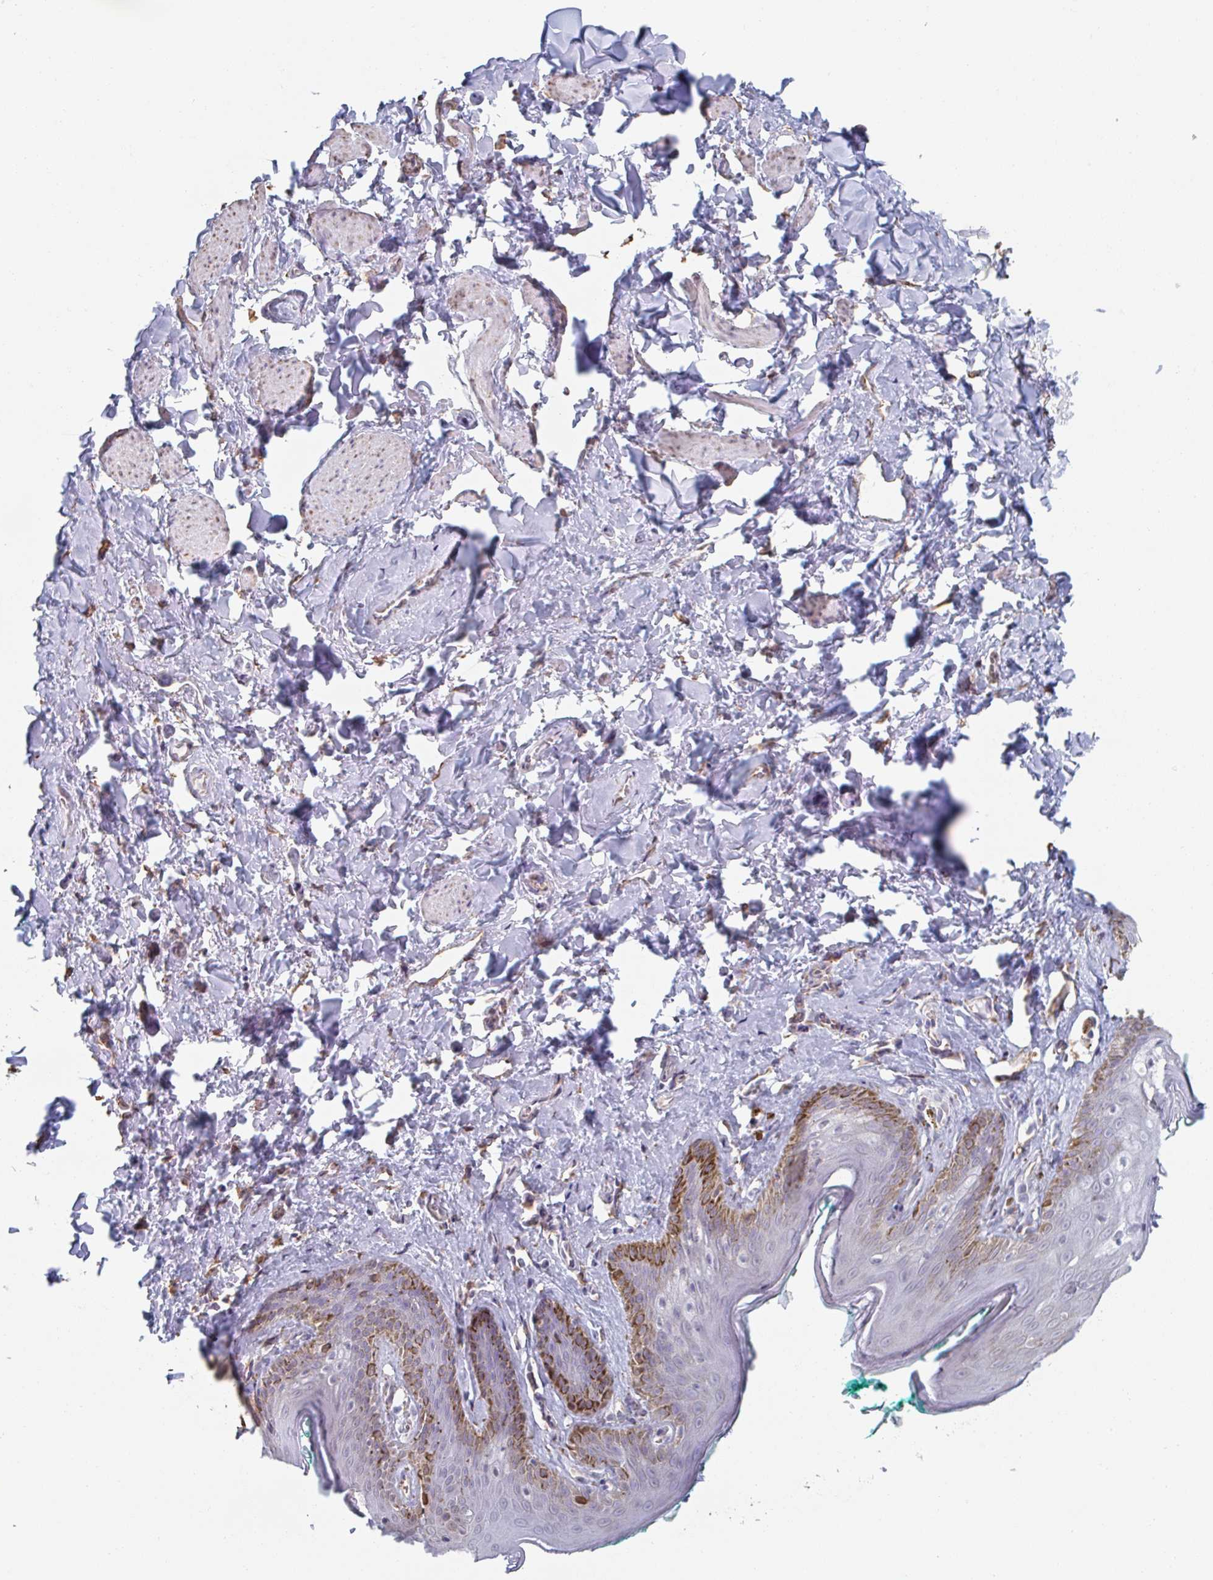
{"staining": {"intensity": "moderate", "quantity": "<25%", "location": "cytoplasmic/membranous"}, "tissue": "skin", "cell_type": "Epidermal cells", "image_type": "normal", "snomed": [{"axis": "morphology", "description": "Normal tissue, NOS"}, {"axis": "topography", "description": "Vulva"}, {"axis": "topography", "description": "Peripheral nerve tissue"}], "caption": "IHC of benign human skin exhibits low levels of moderate cytoplasmic/membranous positivity in approximately <25% of epidermal cells. (IHC, brightfield microscopy, high magnification).", "gene": "RAB5IF", "patient": {"sex": "female", "age": 66}}